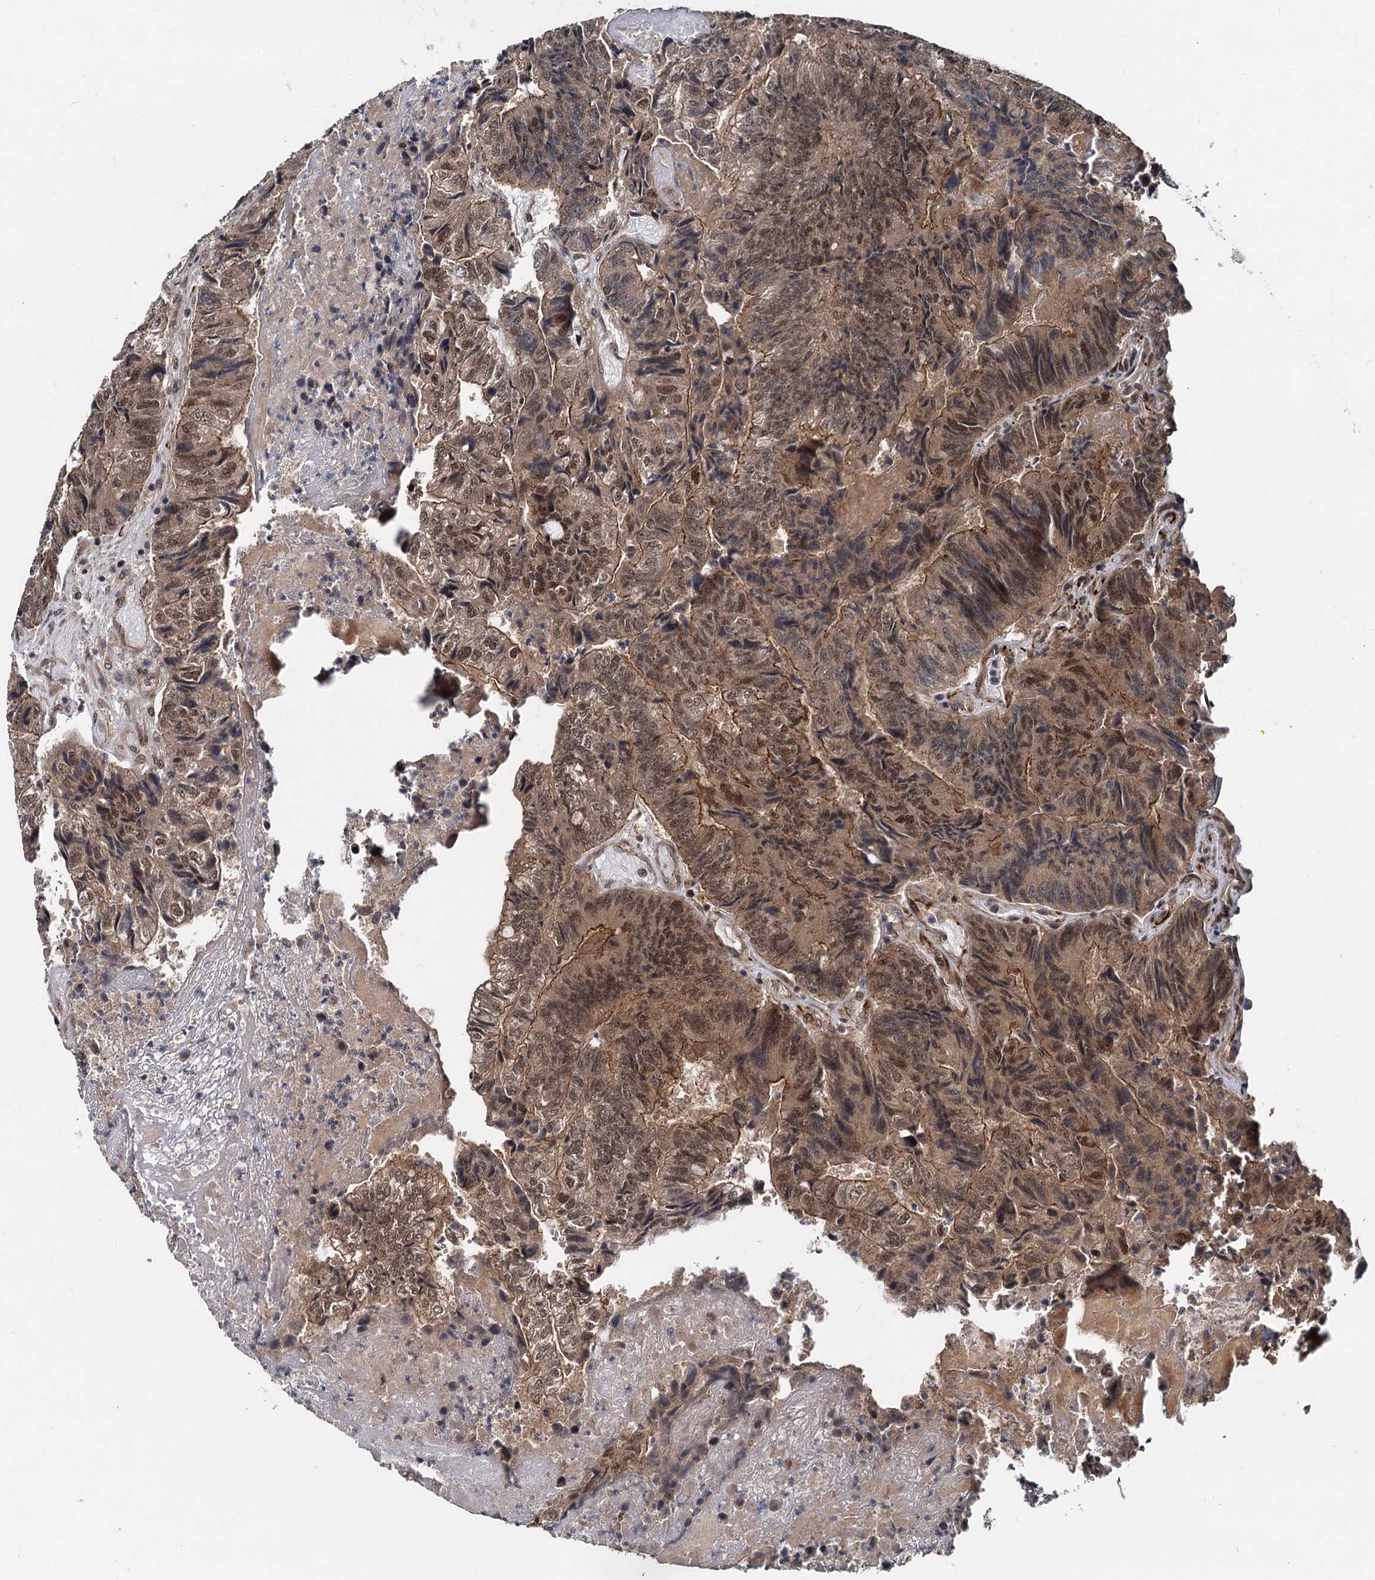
{"staining": {"intensity": "moderate", "quantity": ">75%", "location": "cytoplasmic/membranous,nuclear"}, "tissue": "colorectal cancer", "cell_type": "Tumor cells", "image_type": "cancer", "snomed": [{"axis": "morphology", "description": "Adenocarcinoma, NOS"}, {"axis": "topography", "description": "Colon"}], "caption": "Protein staining displays moderate cytoplasmic/membranous and nuclear staining in about >75% of tumor cells in colorectal adenocarcinoma.", "gene": "RITA1", "patient": {"sex": "female", "age": 67}}